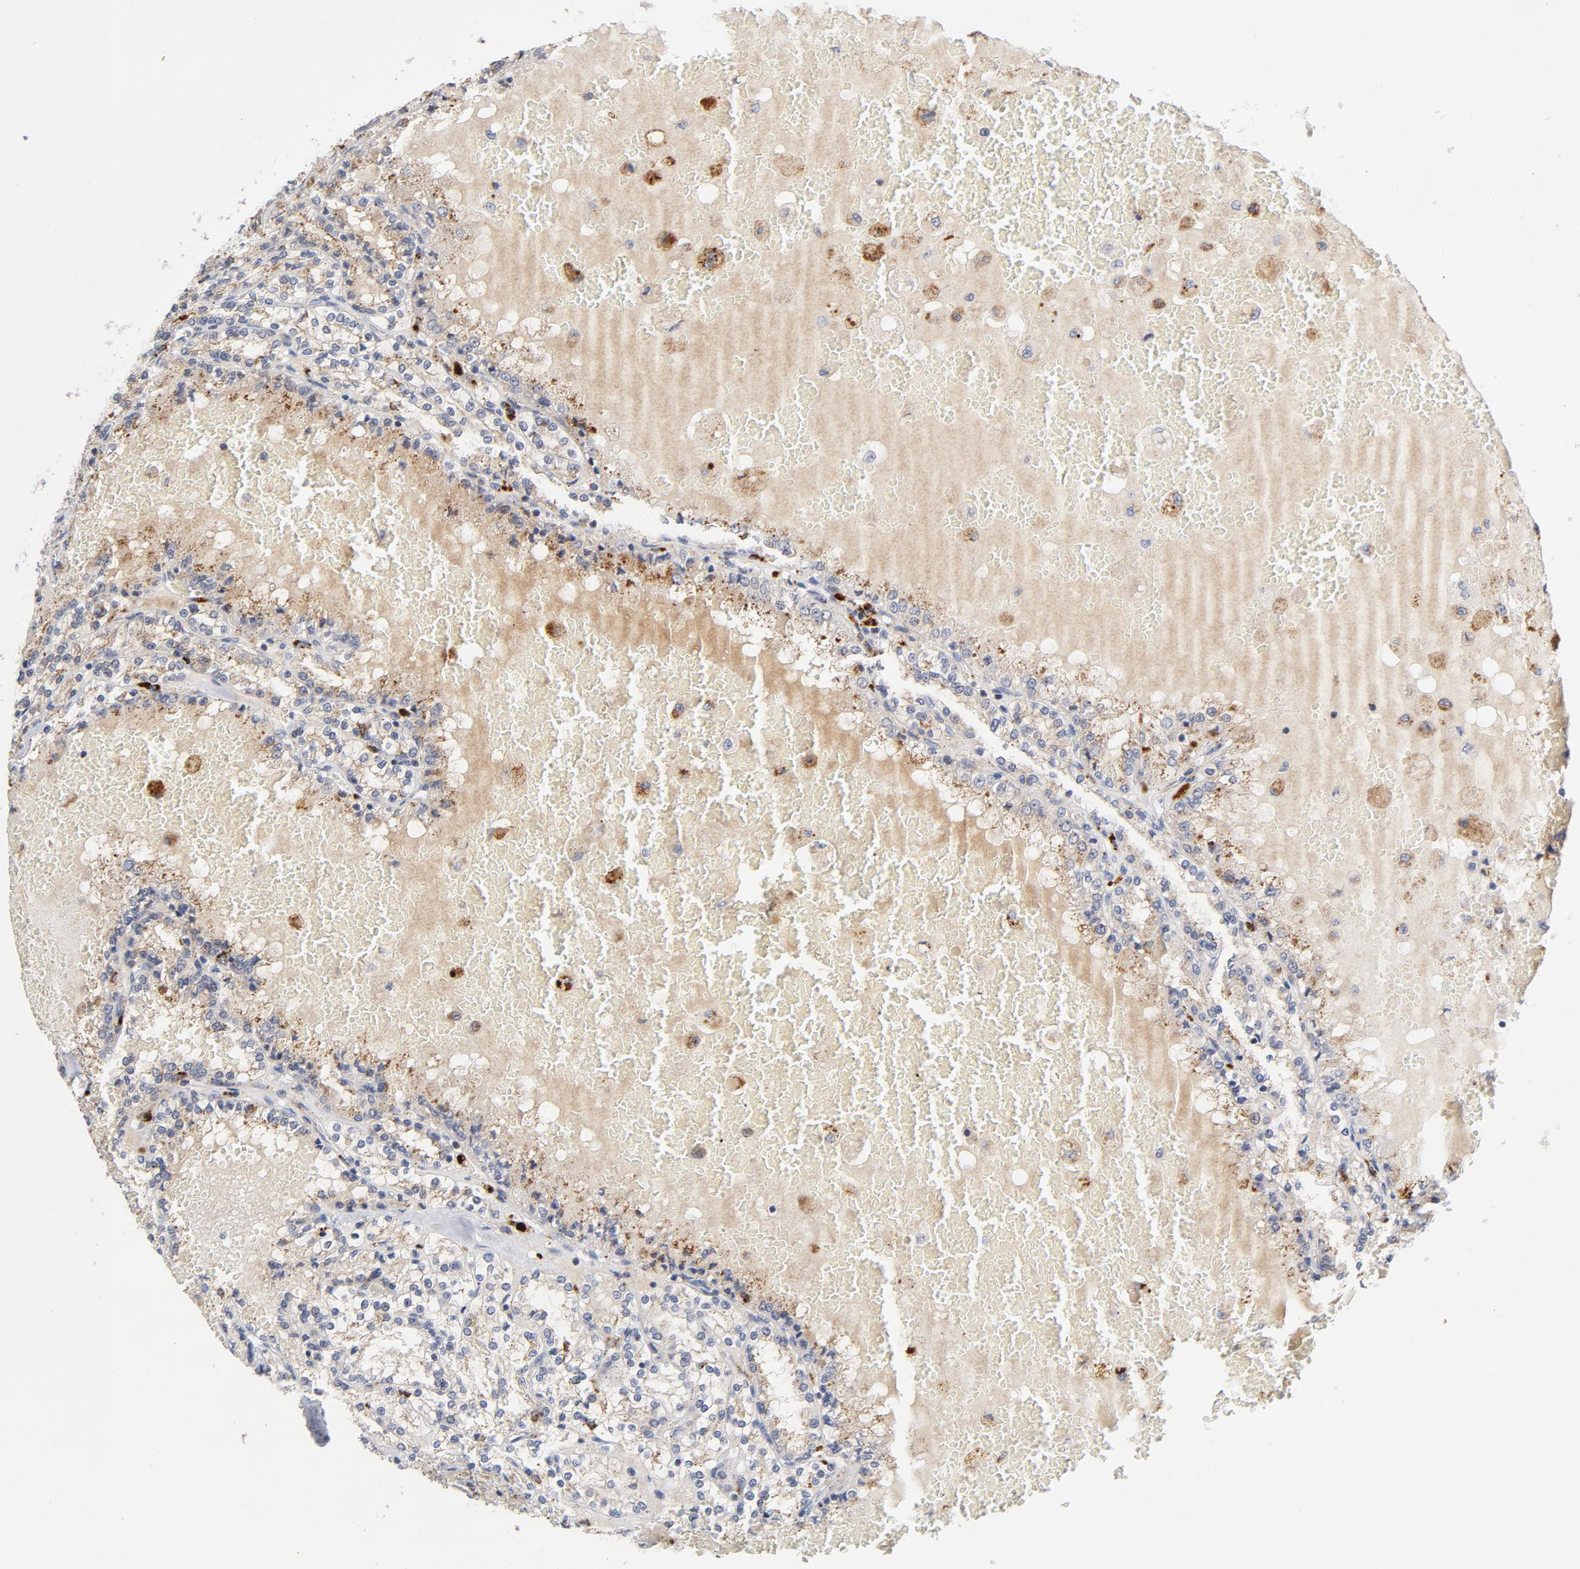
{"staining": {"intensity": "moderate", "quantity": "<25%", "location": "cytoplasmic/membranous"}, "tissue": "renal cancer", "cell_type": "Tumor cells", "image_type": "cancer", "snomed": [{"axis": "morphology", "description": "Adenocarcinoma, NOS"}, {"axis": "topography", "description": "Kidney"}], "caption": "Human renal cancer stained for a protein (brown) exhibits moderate cytoplasmic/membranous positive positivity in about <25% of tumor cells.", "gene": "AKT2", "patient": {"sex": "female", "age": 56}}